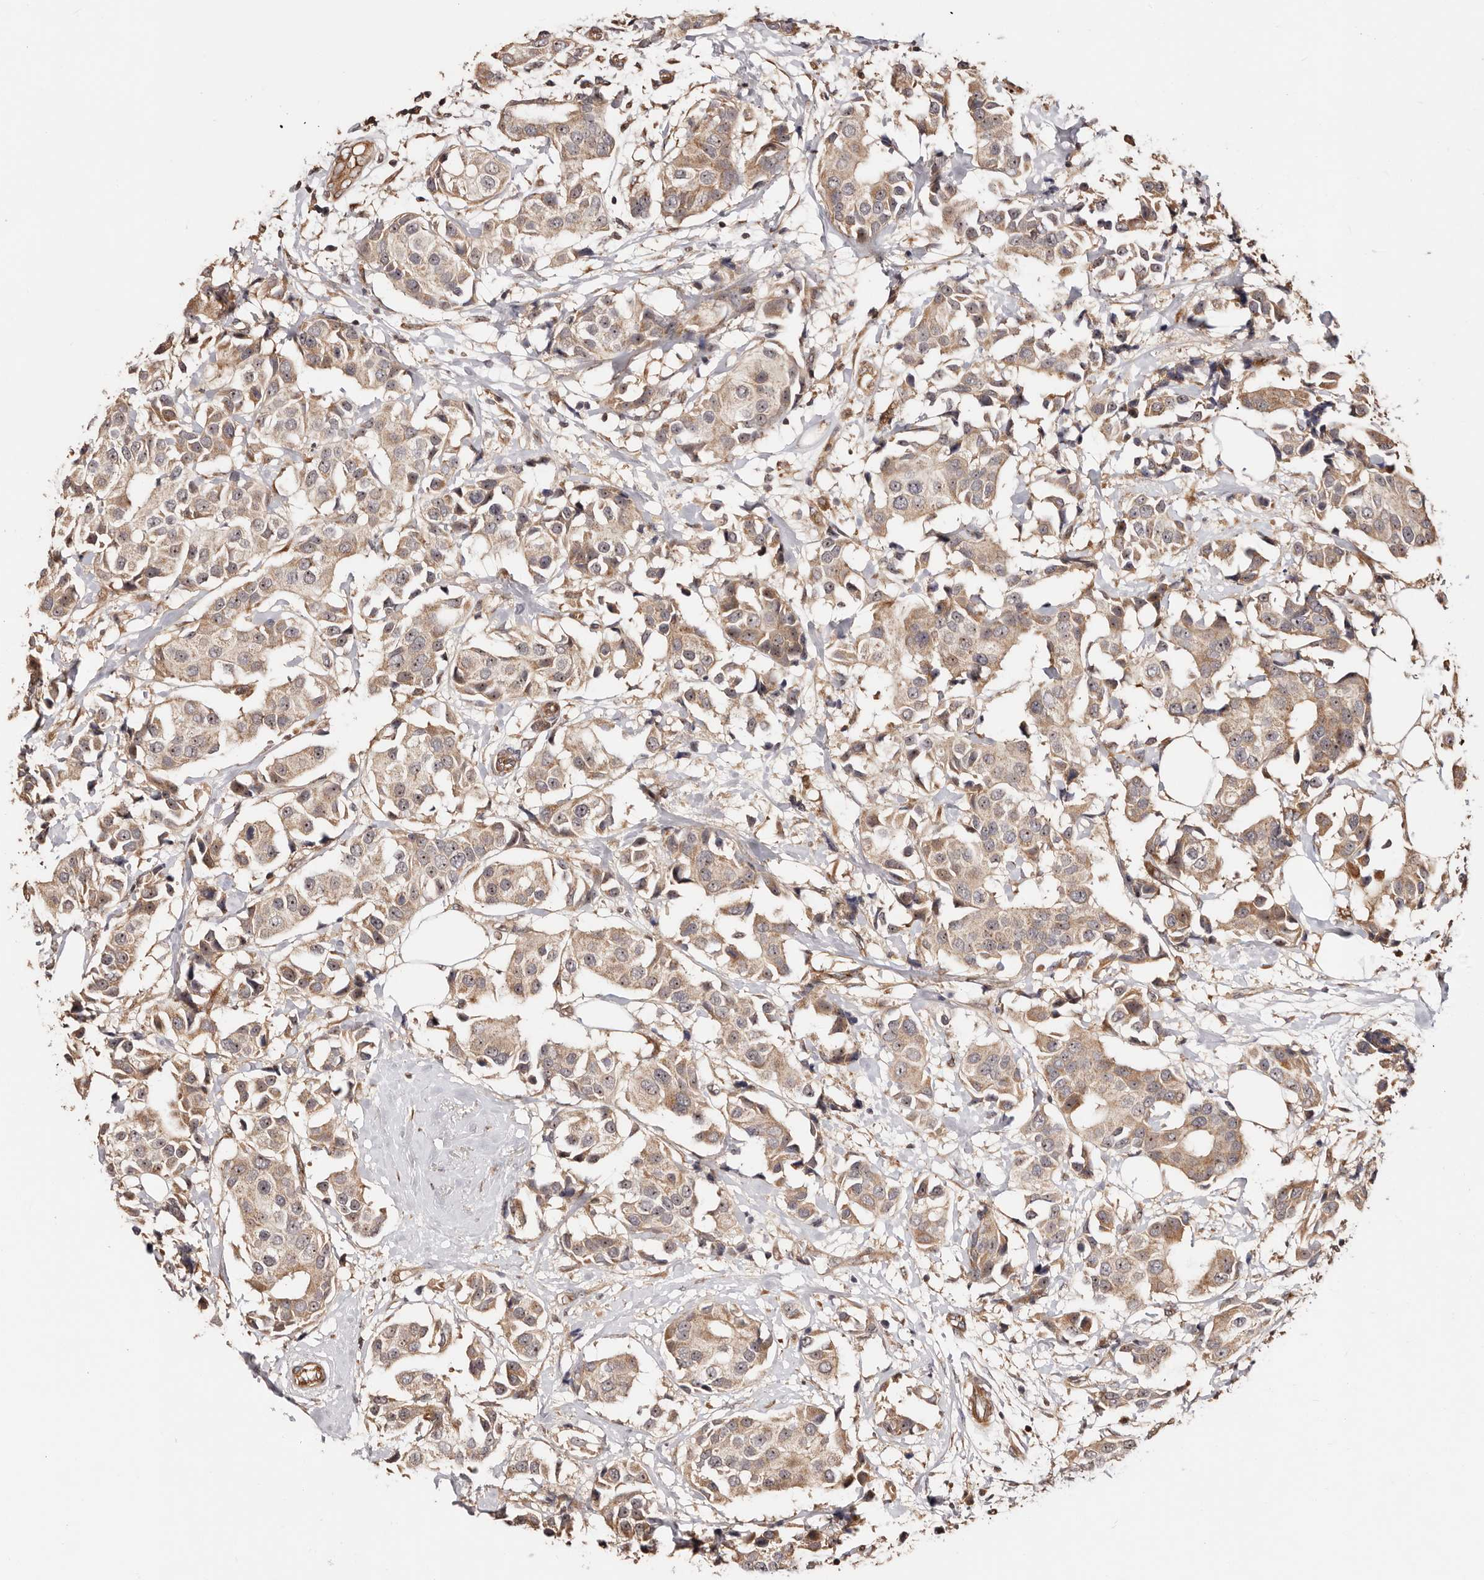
{"staining": {"intensity": "moderate", "quantity": ">75%", "location": "cytoplasmic/membranous,nuclear"}, "tissue": "breast cancer", "cell_type": "Tumor cells", "image_type": "cancer", "snomed": [{"axis": "morphology", "description": "Normal tissue, NOS"}, {"axis": "morphology", "description": "Duct carcinoma"}, {"axis": "topography", "description": "Breast"}], "caption": "Approximately >75% of tumor cells in breast cancer reveal moderate cytoplasmic/membranous and nuclear protein positivity as visualized by brown immunohistochemical staining.", "gene": "PTPN22", "patient": {"sex": "female", "age": 39}}